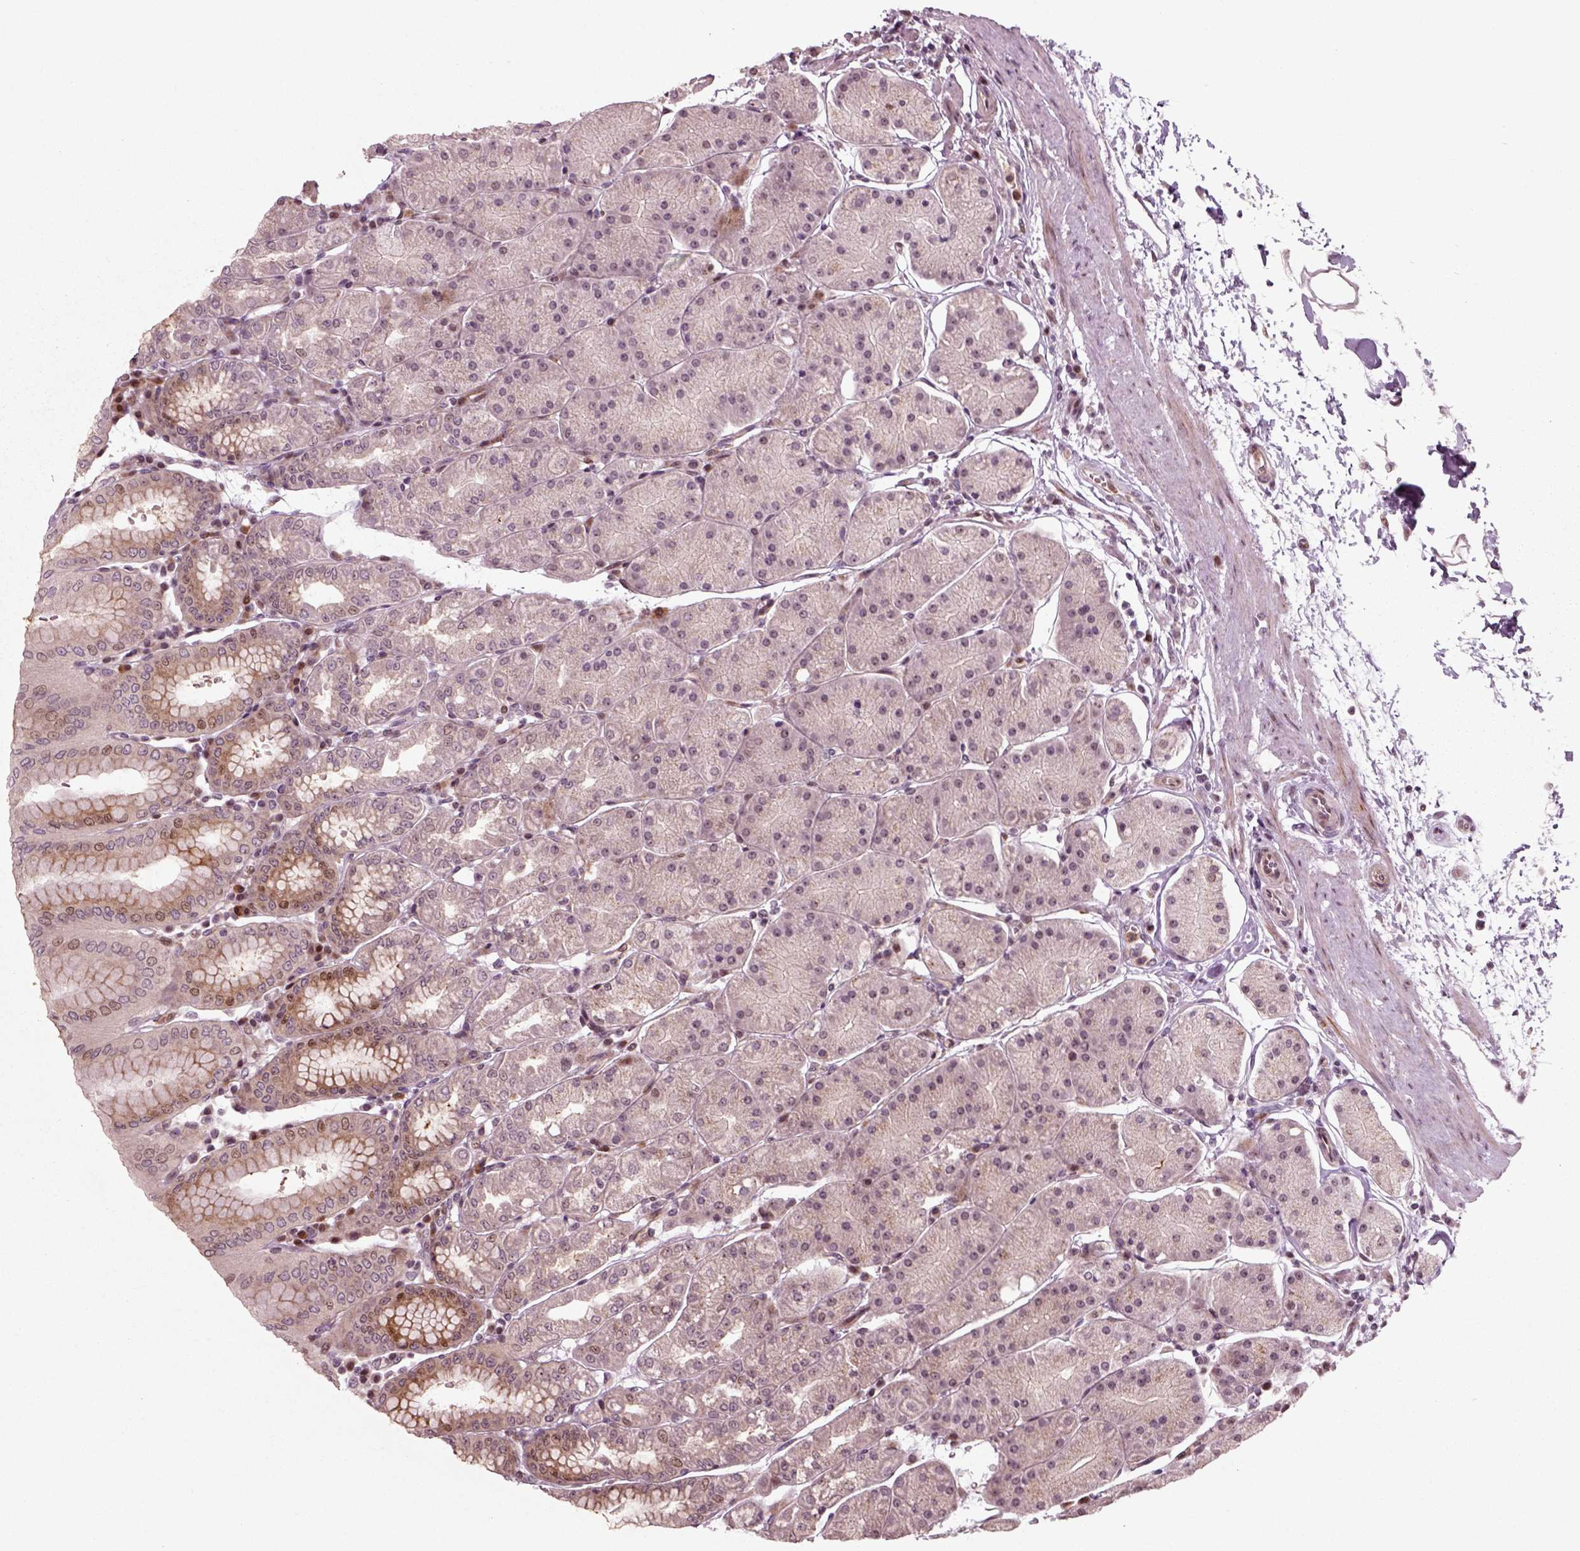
{"staining": {"intensity": "strong", "quantity": "<25%", "location": "nuclear"}, "tissue": "stomach", "cell_type": "Glandular cells", "image_type": "normal", "snomed": [{"axis": "morphology", "description": "Normal tissue, NOS"}, {"axis": "topography", "description": "Stomach"}], "caption": "Unremarkable stomach shows strong nuclear positivity in approximately <25% of glandular cells, visualized by immunohistochemistry.", "gene": "CDC14A", "patient": {"sex": "male", "age": 54}}